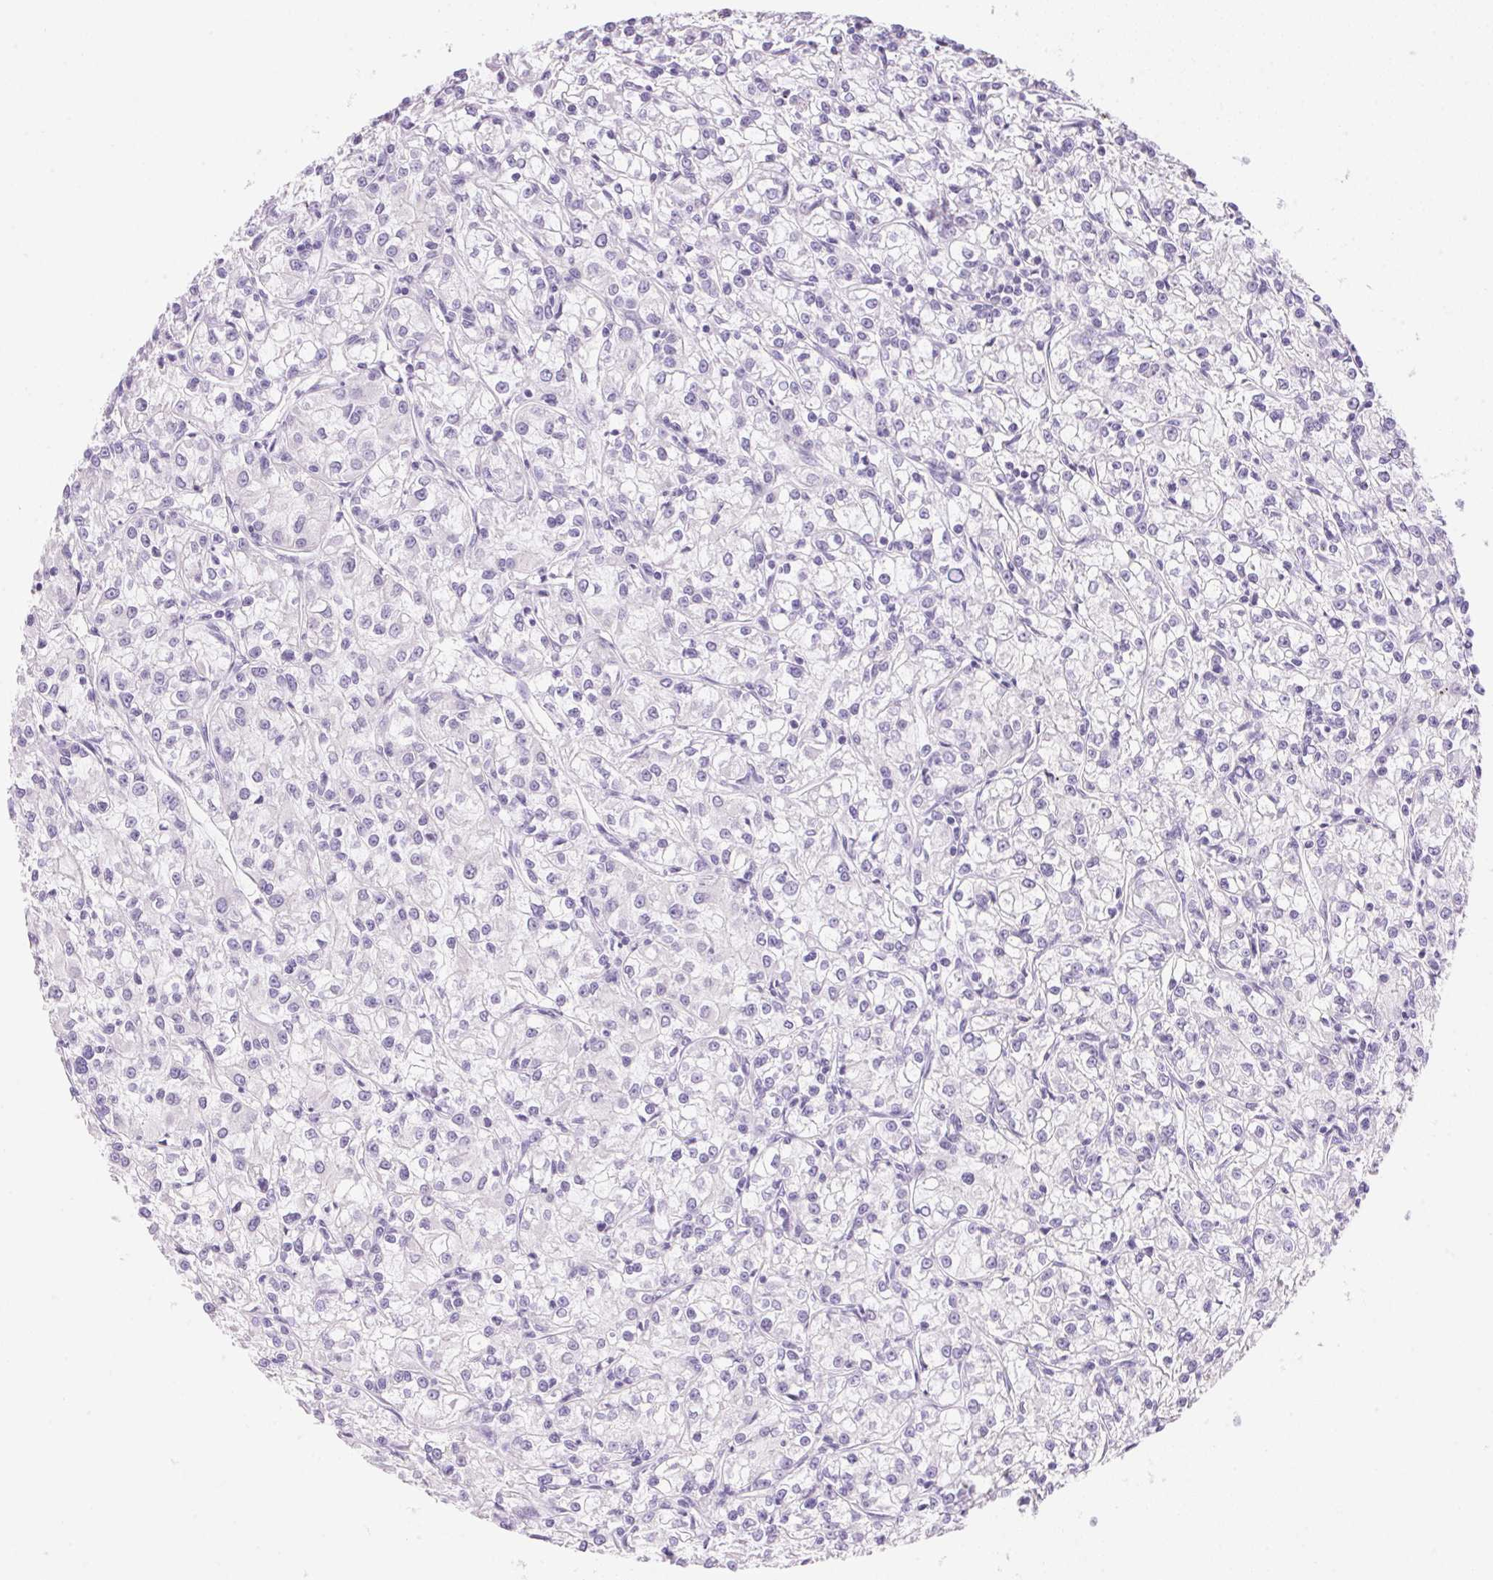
{"staining": {"intensity": "negative", "quantity": "none", "location": "none"}, "tissue": "renal cancer", "cell_type": "Tumor cells", "image_type": "cancer", "snomed": [{"axis": "morphology", "description": "Adenocarcinoma, NOS"}, {"axis": "topography", "description": "Kidney"}], "caption": "Histopathology image shows no protein positivity in tumor cells of adenocarcinoma (renal) tissue.", "gene": "DHCR24", "patient": {"sex": "female", "age": 59}}